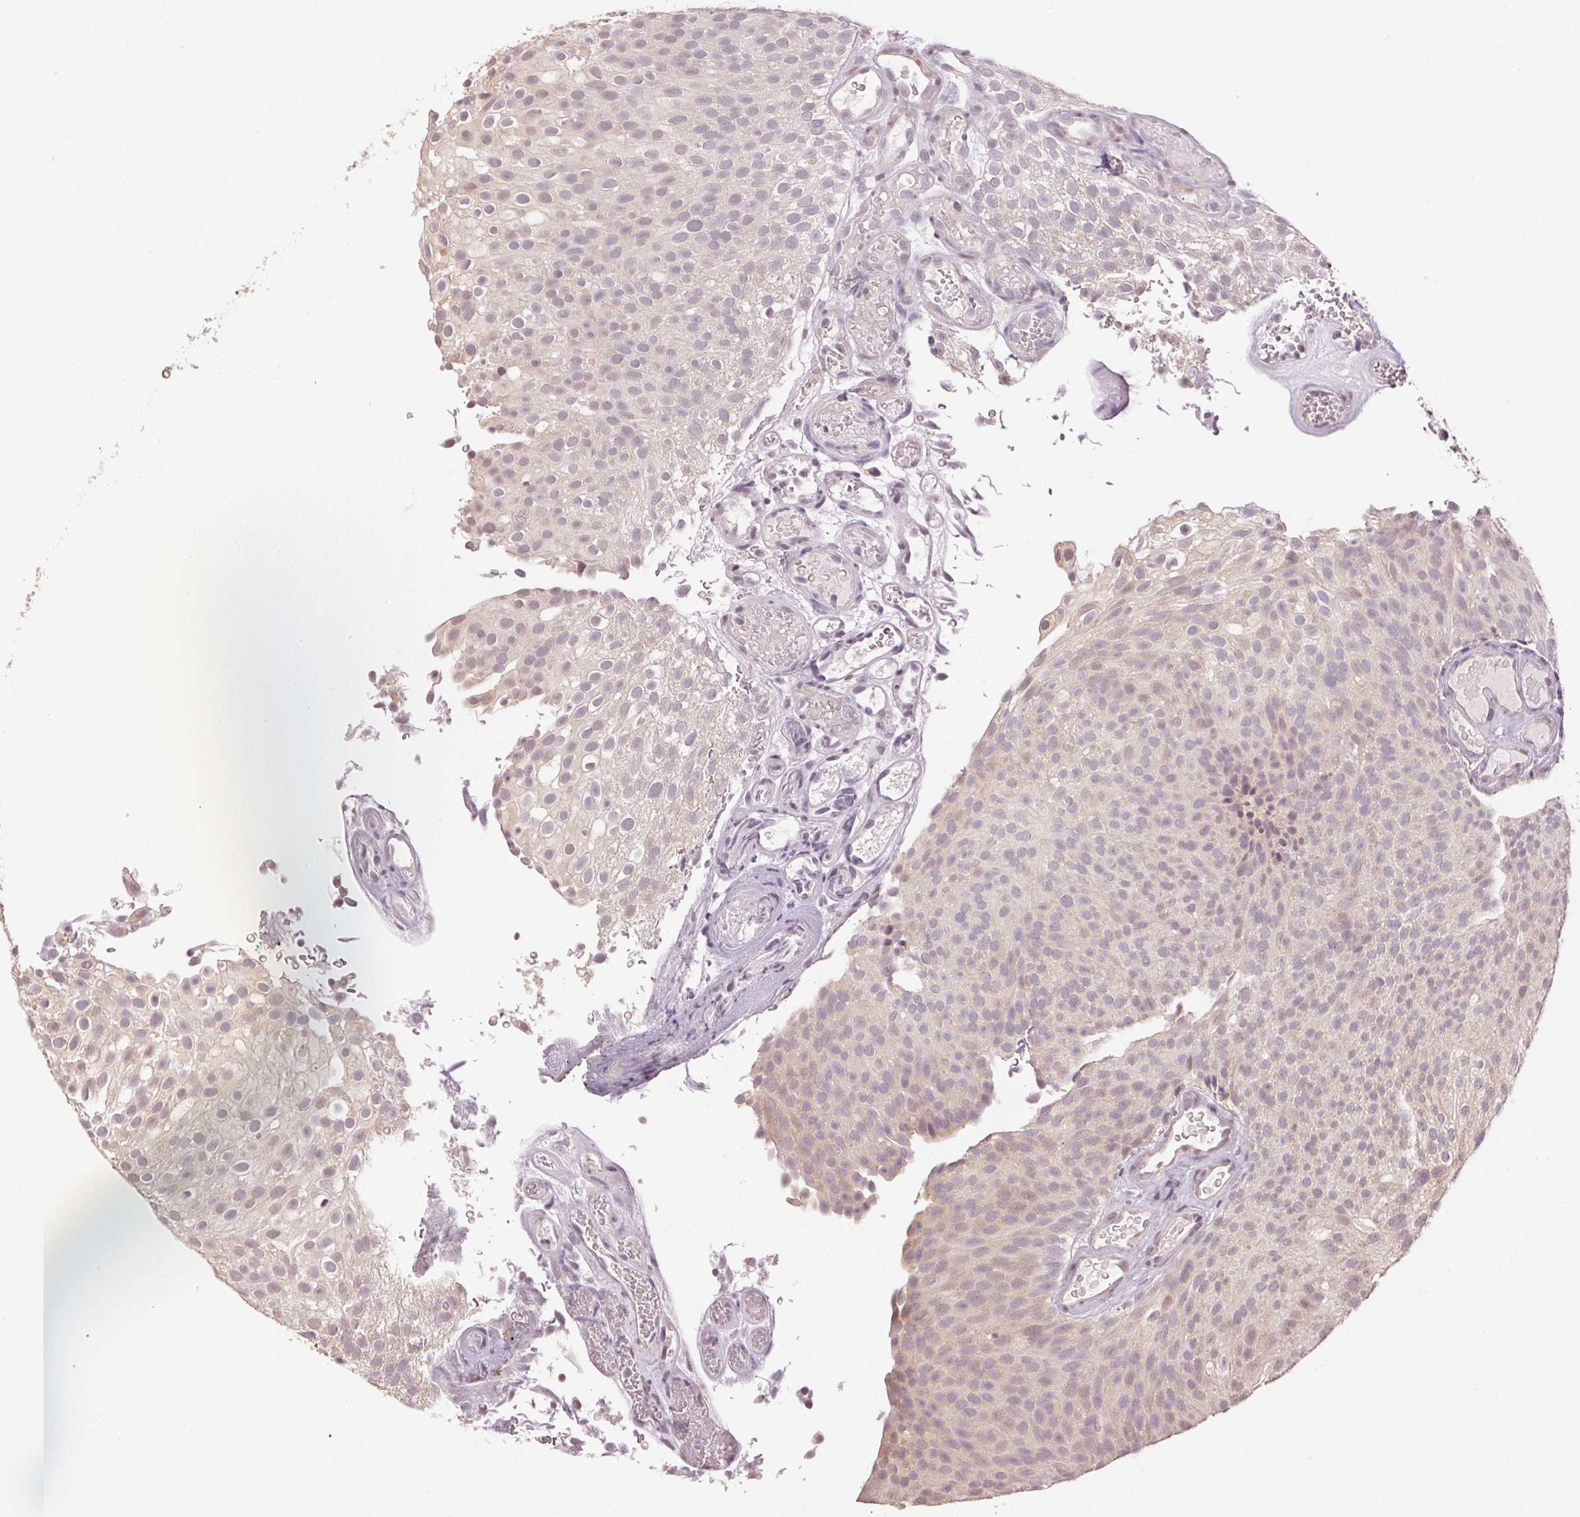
{"staining": {"intensity": "weak", "quantity": "<25%", "location": "nuclear"}, "tissue": "urothelial cancer", "cell_type": "Tumor cells", "image_type": "cancer", "snomed": [{"axis": "morphology", "description": "Urothelial carcinoma, Low grade"}, {"axis": "topography", "description": "Urinary bladder"}], "caption": "The immunohistochemistry photomicrograph has no significant staining in tumor cells of urothelial cancer tissue.", "gene": "PLCB1", "patient": {"sex": "male", "age": 78}}